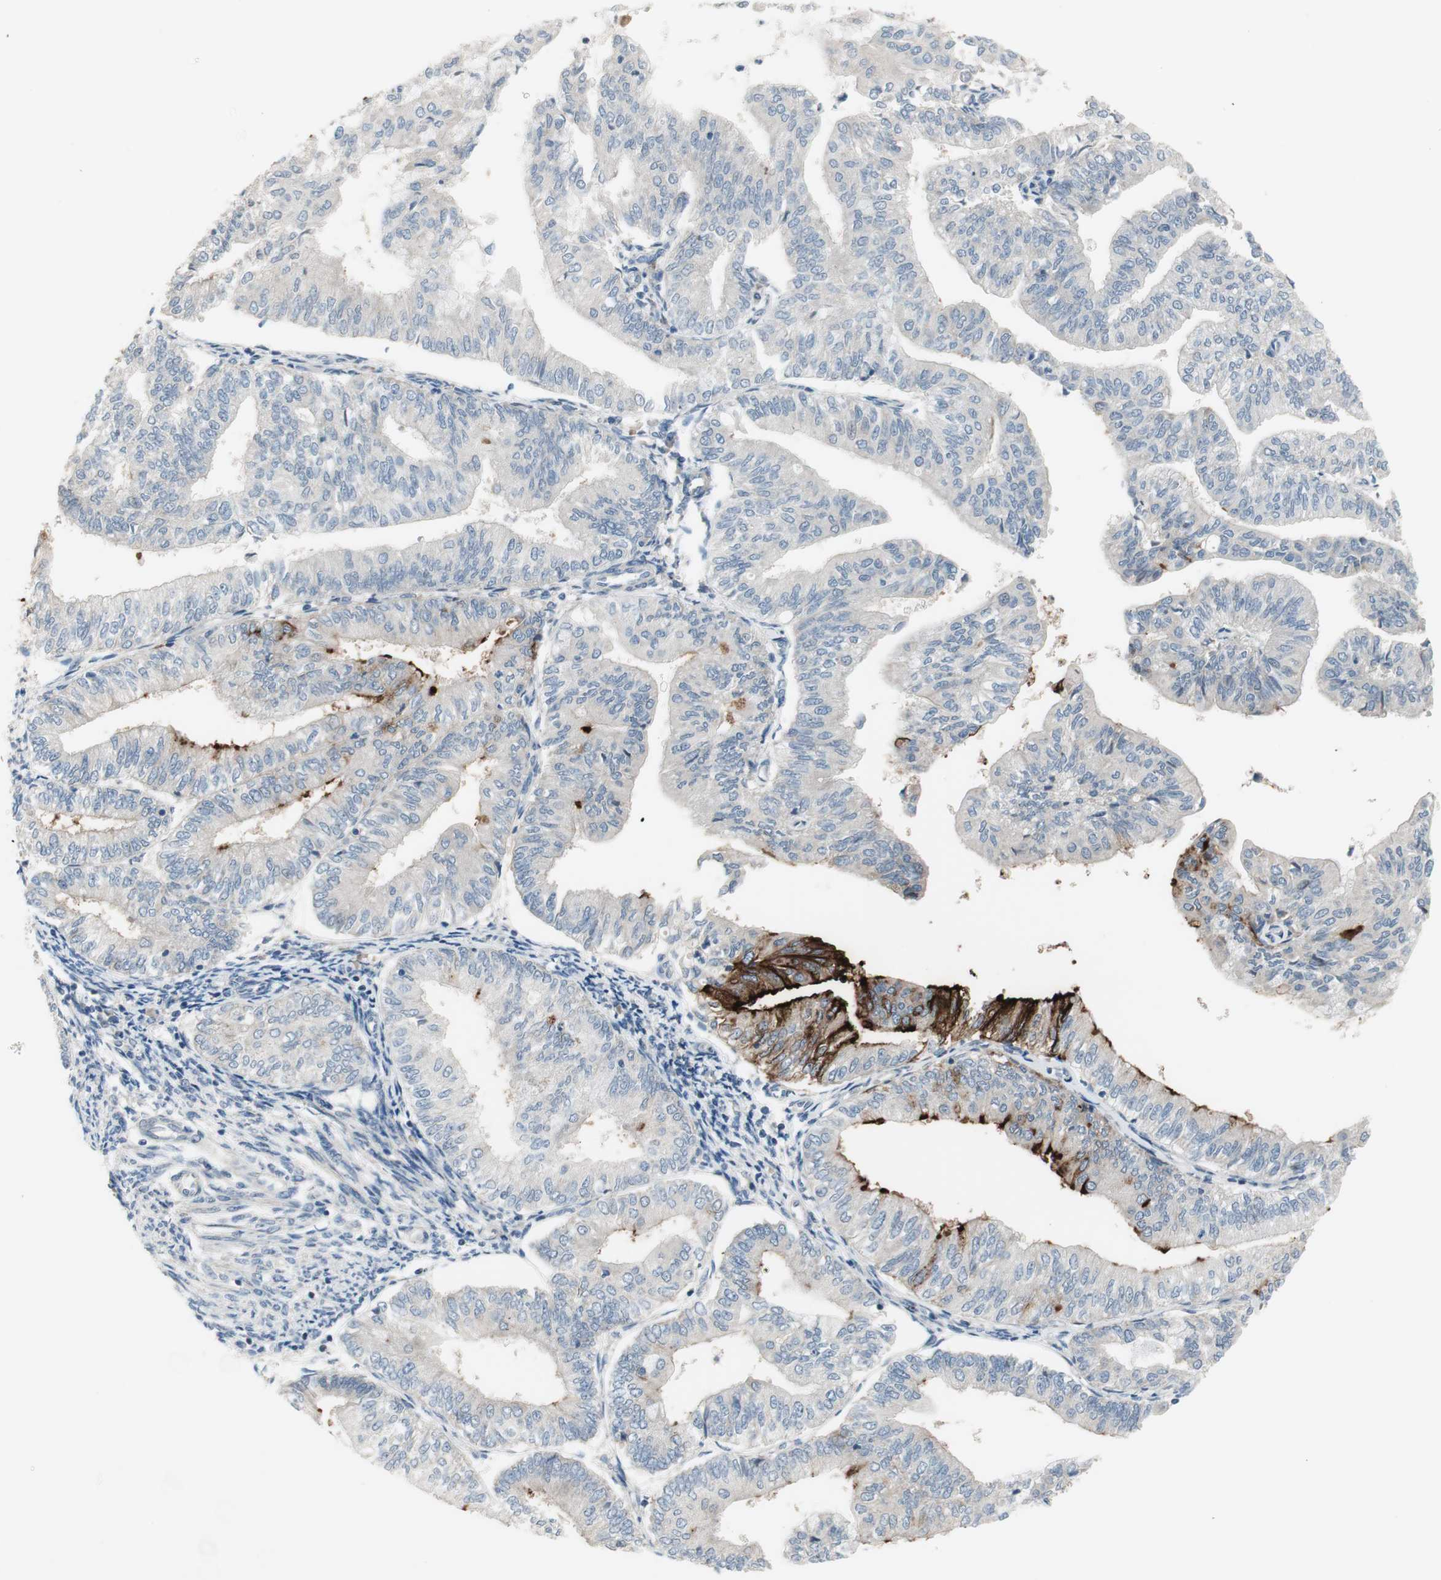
{"staining": {"intensity": "strong", "quantity": "<25%", "location": "cytoplasmic/membranous"}, "tissue": "endometrial cancer", "cell_type": "Tumor cells", "image_type": "cancer", "snomed": [{"axis": "morphology", "description": "Adenocarcinoma, NOS"}, {"axis": "topography", "description": "Endometrium"}], "caption": "Endometrial cancer was stained to show a protein in brown. There is medium levels of strong cytoplasmic/membranous staining in approximately <25% of tumor cells. (Brightfield microscopy of DAB IHC at high magnification).", "gene": "TACR3", "patient": {"sex": "female", "age": 59}}